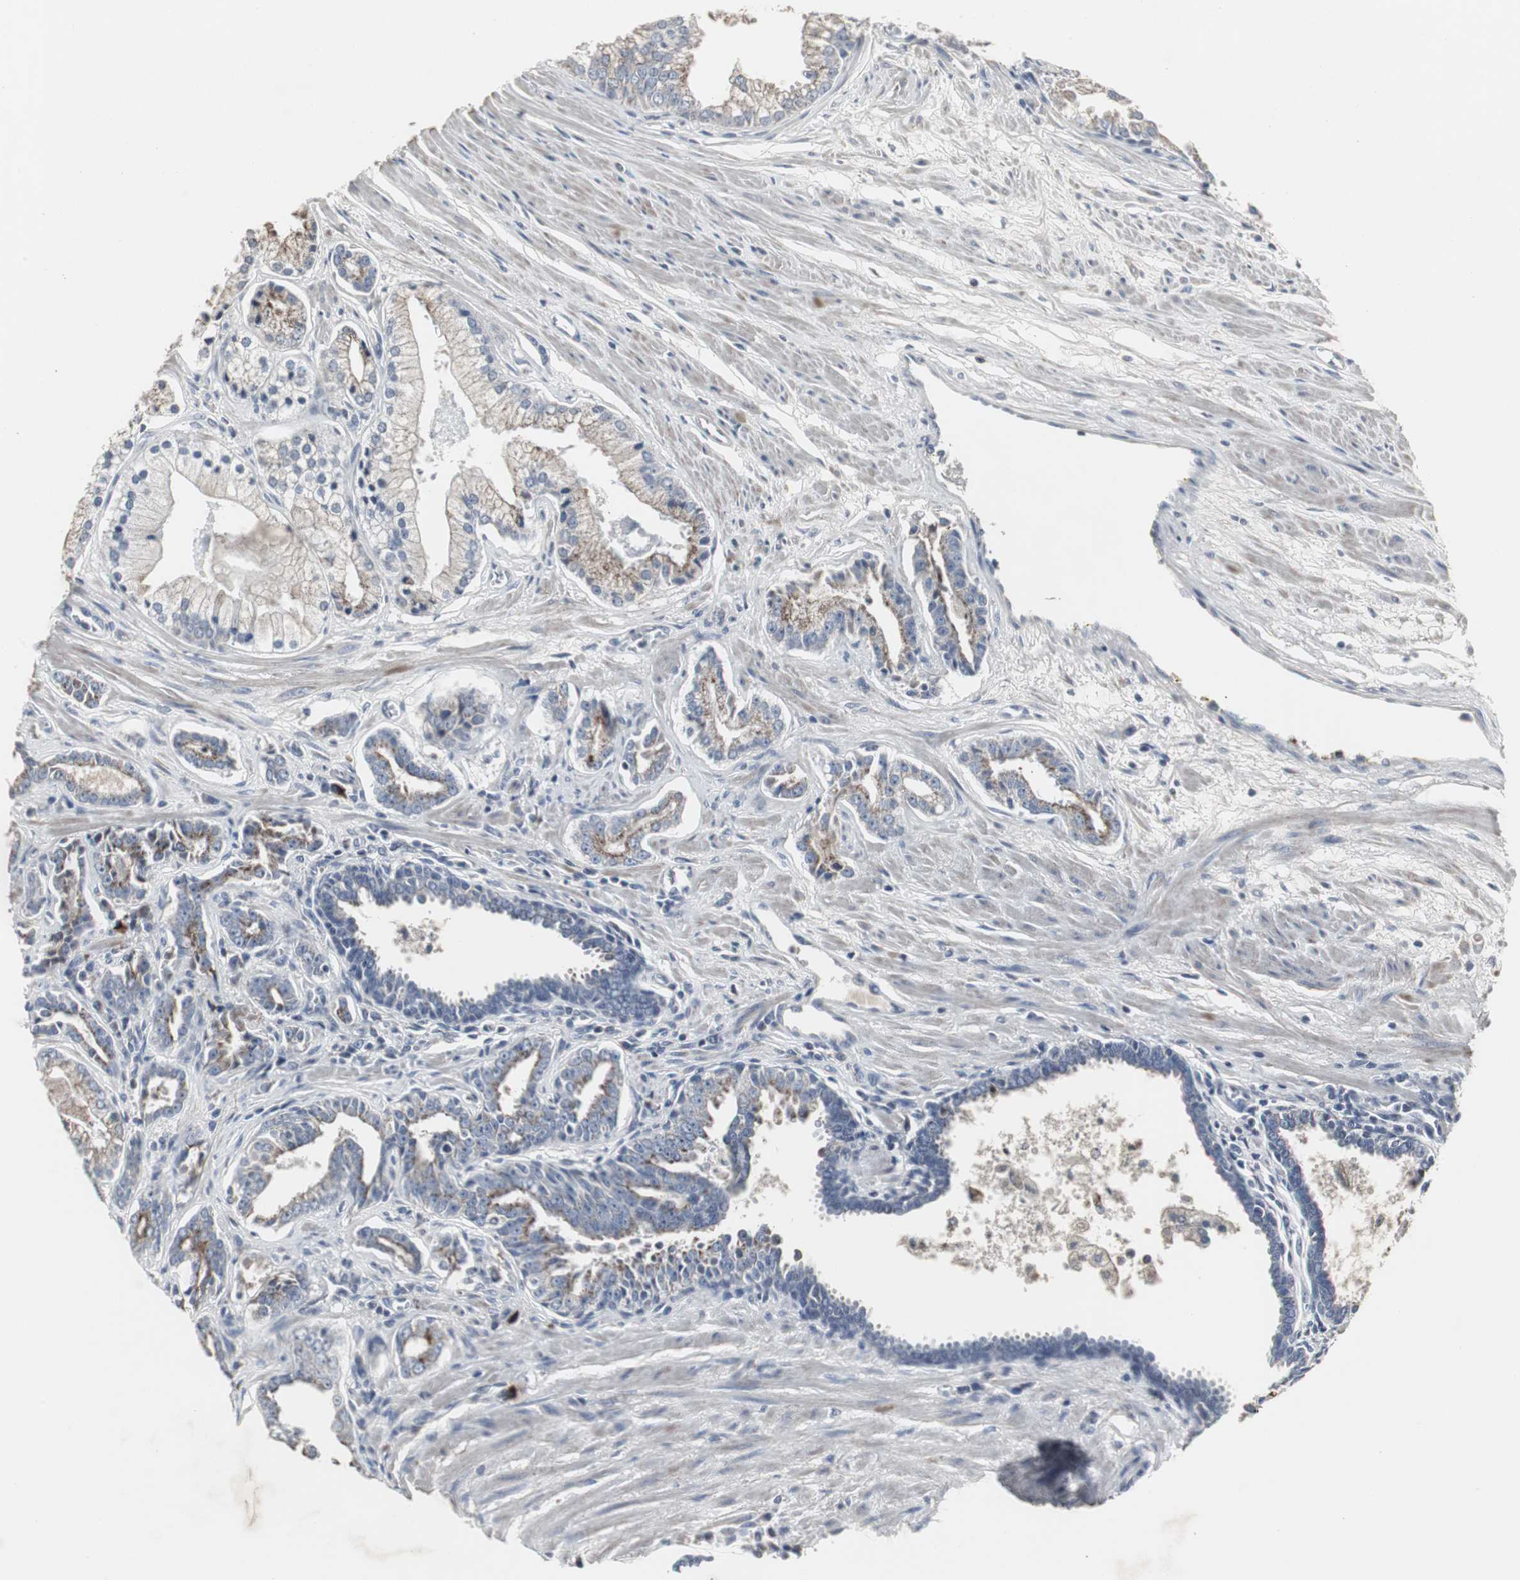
{"staining": {"intensity": "moderate", "quantity": ">75%", "location": "cytoplasmic/membranous"}, "tissue": "prostate cancer", "cell_type": "Tumor cells", "image_type": "cancer", "snomed": [{"axis": "morphology", "description": "Adenocarcinoma, High grade"}, {"axis": "topography", "description": "Prostate"}], "caption": "IHC photomicrograph of neoplastic tissue: prostate high-grade adenocarcinoma stained using IHC displays medium levels of moderate protein expression localized specifically in the cytoplasmic/membranous of tumor cells, appearing as a cytoplasmic/membranous brown color.", "gene": "ACAA1", "patient": {"sex": "male", "age": 67}}